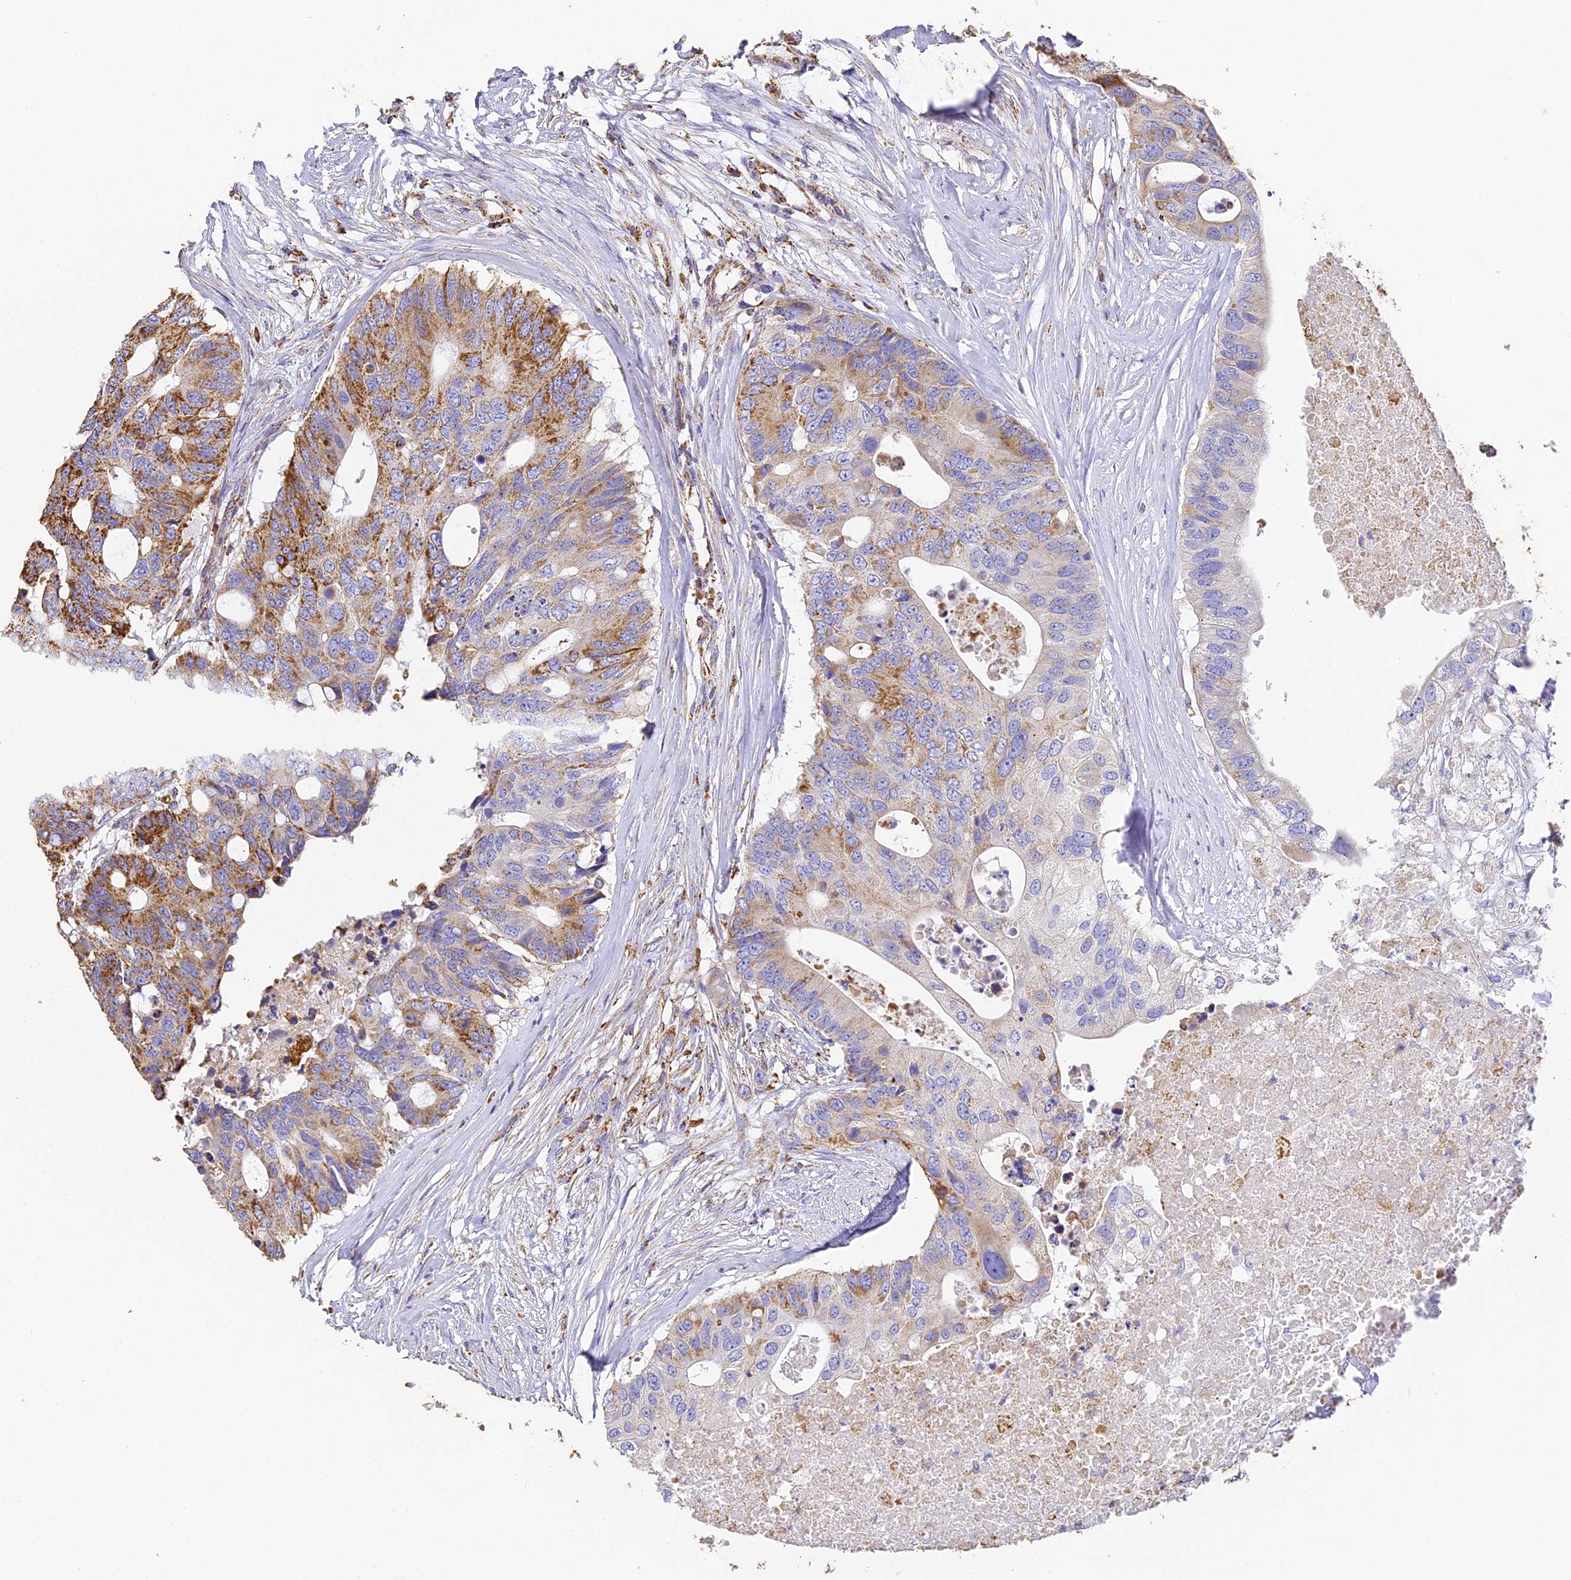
{"staining": {"intensity": "moderate", "quantity": "25%-75%", "location": "cytoplasmic/membranous"}, "tissue": "colorectal cancer", "cell_type": "Tumor cells", "image_type": "cancer", "snomed": [{"axis": "morphology", "description": "Adenocarcinoma, NOS"}, {"axis": "topography", "description": "Colon"}], "caption": "There is medium levels of moderate cytoplasmic/membranous positivity in tumor cells of colorectal adenocarcinoma, as demonstrated by immunohistochemical staining (brown color).", "gene": "COX6C", "patient": {"sex": "male", "age": 71}}